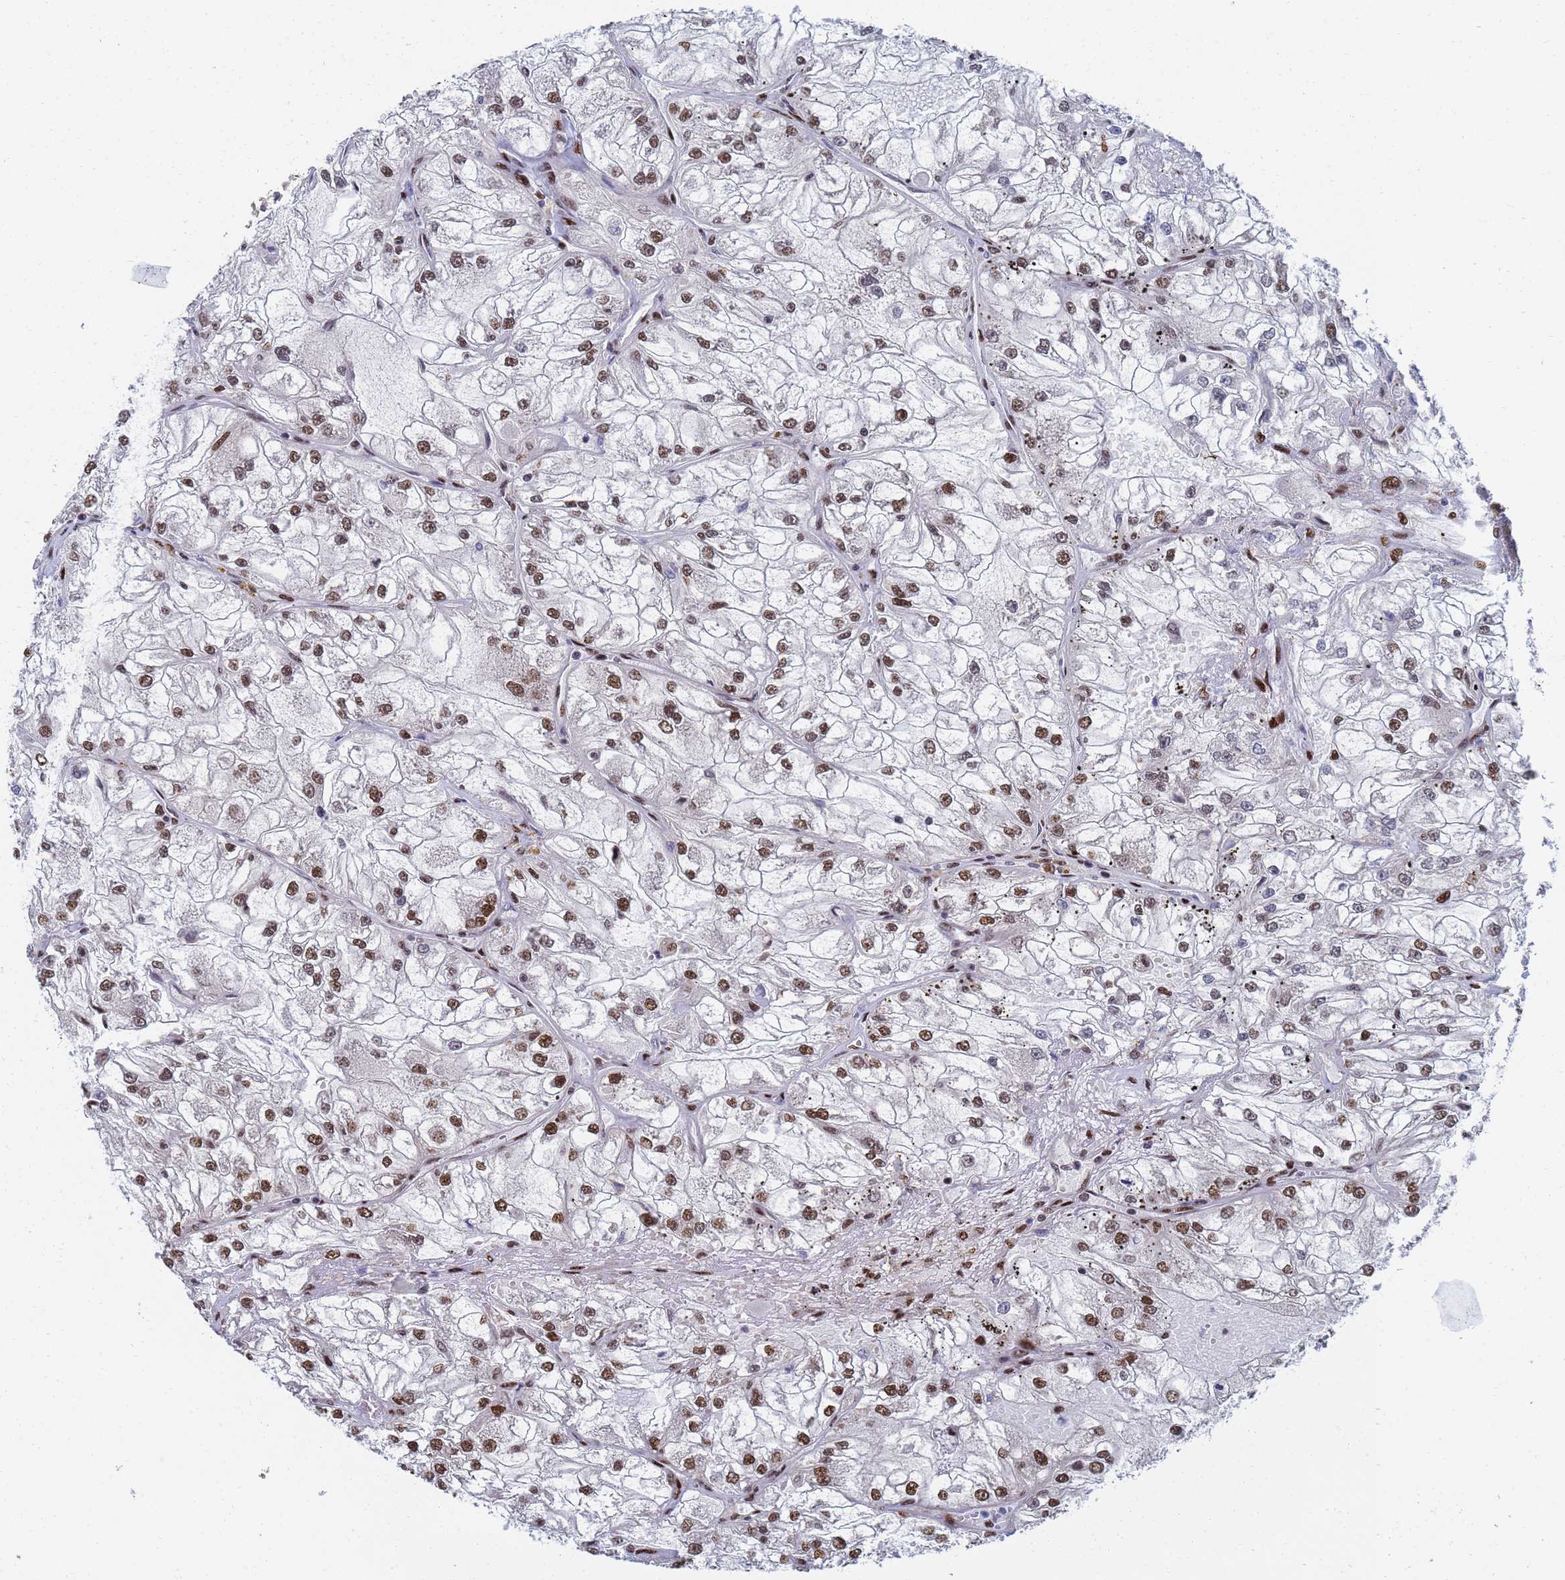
{"staining": {"intensity": "moderate", "quantity": "25%-75%", "location": "nuclear"}, "tissue": "renal cancer", "cell_type": "Tumor cells", "image_type": "cancer", "snomed": [{"axis": "morphology", "description": "Adenocarcinoma, NOS"}, {"axis": "topography", "description": "Kidney"}], "caption": "DAB immunohistochemical staining of human renal adenocarcinoma displays moderate nuclear protein staining in approximately 25%-75% of tumor cells.", "gene": "AP5Z1", "patient": {"sex": "female", "age": 72}}